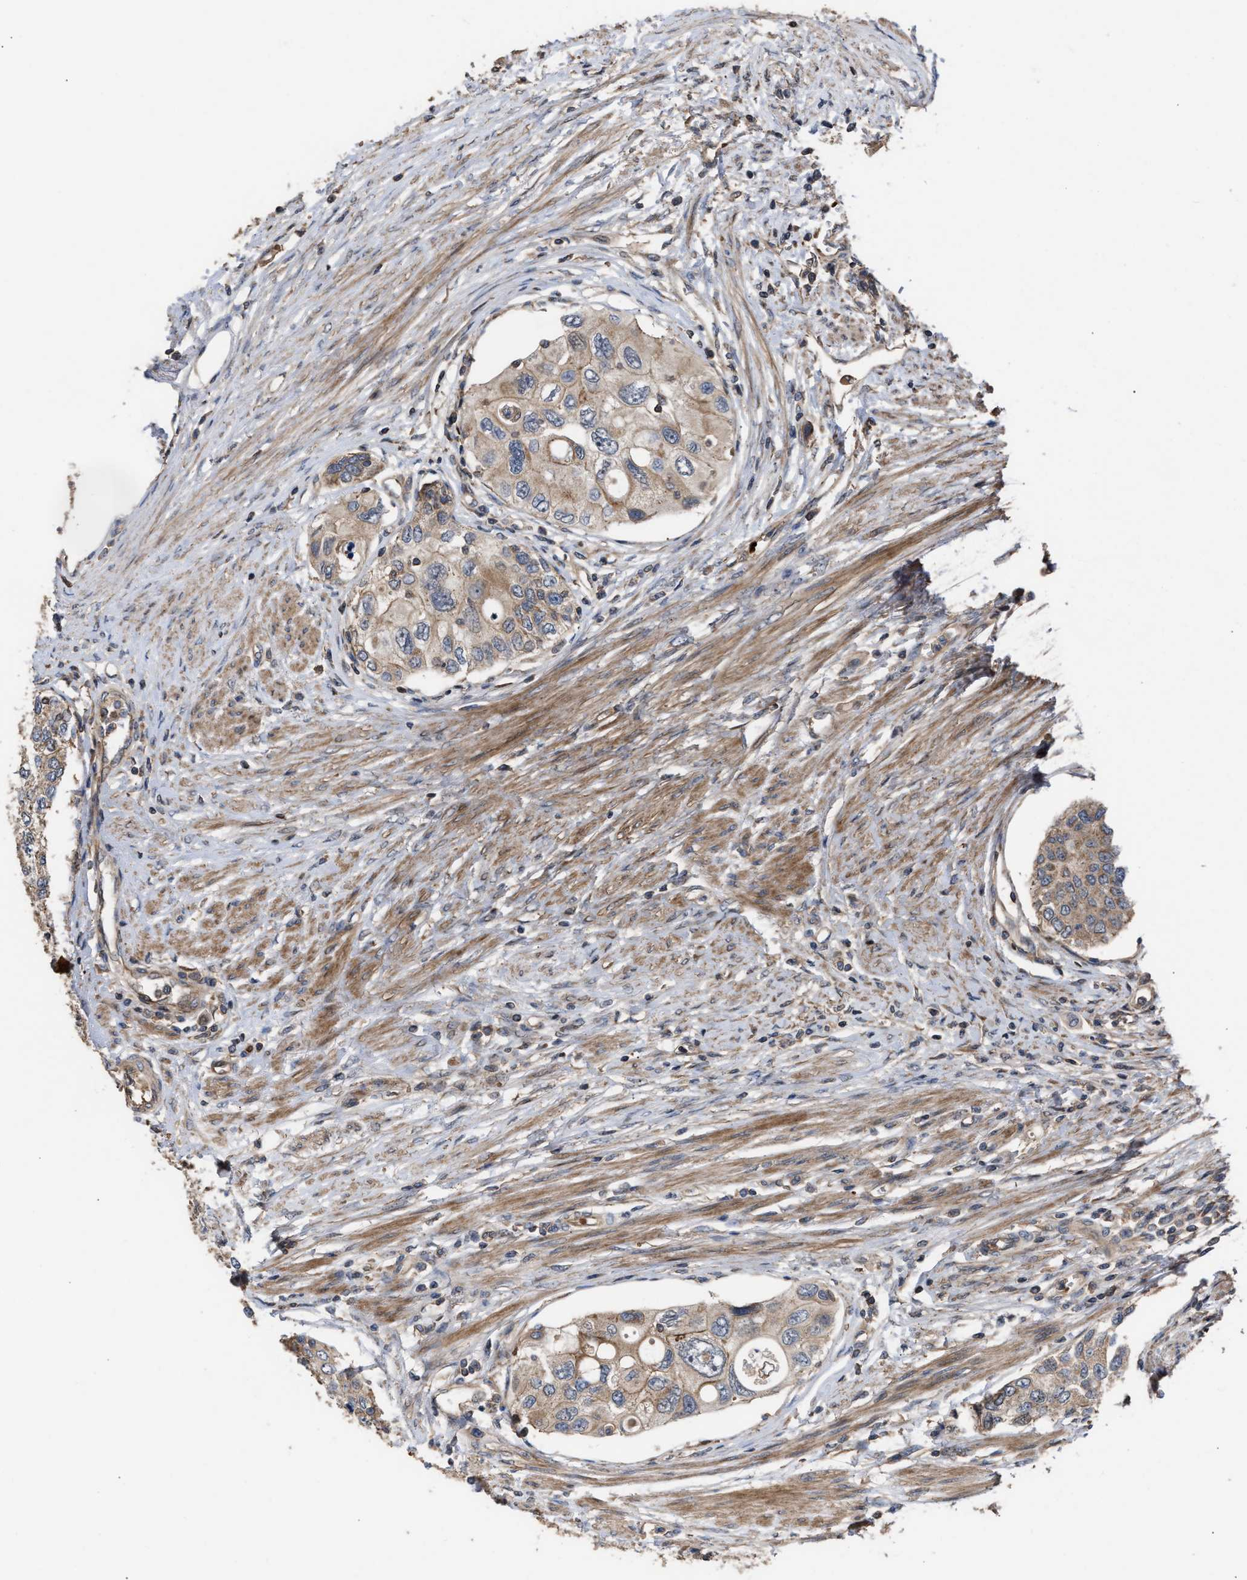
{"staining": {"intensity": "weak", "quantity": ">75%", "location": "cytoplasmic/membranous"}, "tissue": "urothelial cancer", "cell_type": "Tumor cells", "image_type": "cancer", "snomed": [{"axis": "morphology", "description": "Urothelial carcinoma, High grade"}, {"axis": "topography", "description": "Urinary bladder"}], "caption": "Weak cytoplasmic/membranous expression for a protein is seen in approximately >75% of tumor cells of urothelial cancer using IHC.", "gene": "STAU1", "patient": {"sex": "female", "age": 56}}